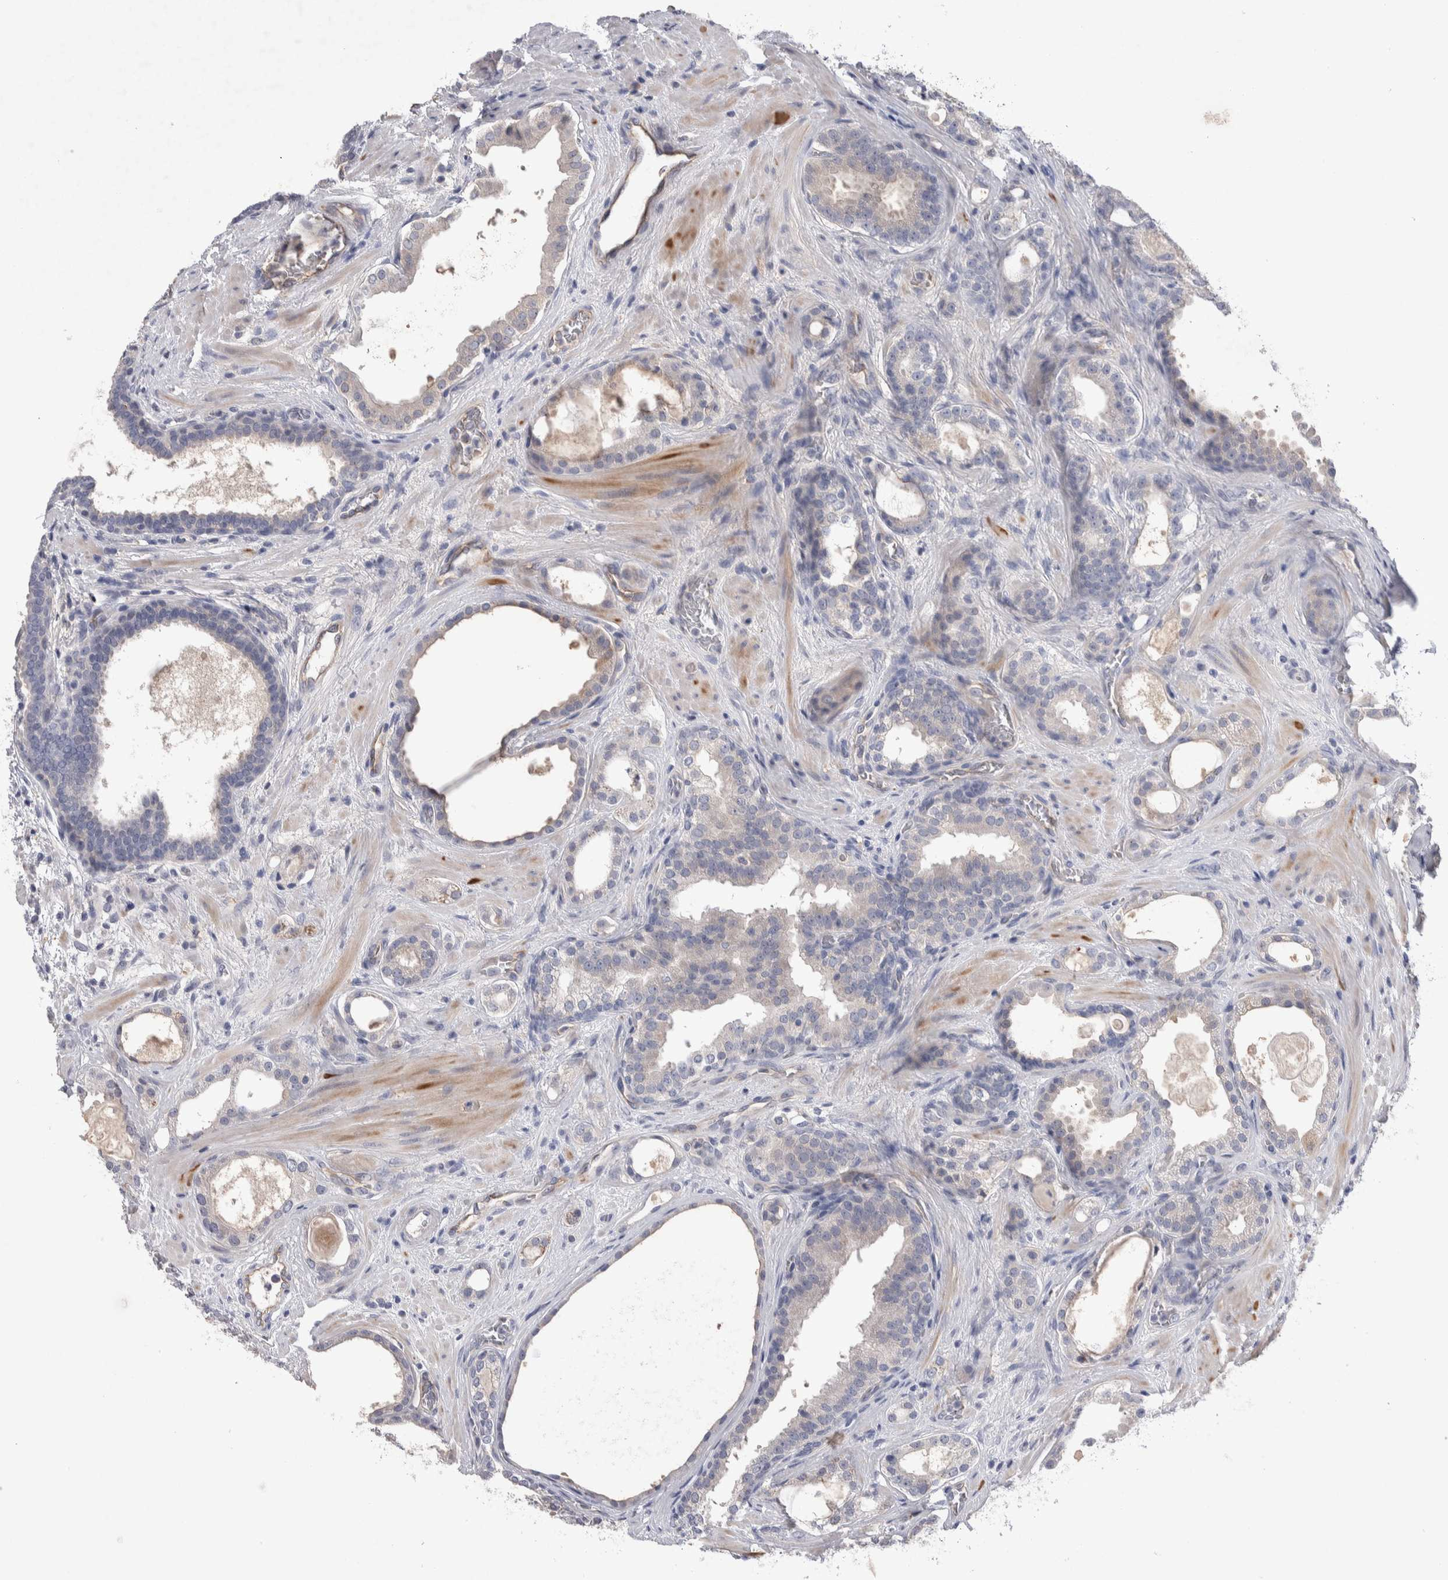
{"staining": {"intensity": "weak", "quantity": "<25%", "location": "cytoplasmic/membranous"}, "tissue": "prostate cancer", "cell_type": "Tumor cells", "image_type": "cancer", "snomed": [{"axis": "morphology", "description": "Adenocarcinoma, High grade"}, {"axis": "topography", "description": "Prostate"}], "caption": "Immunohistochemical staining of human prostate adenocarcinoma (high-grade) exhibits no significant expression in tumor cells. (DAB immunohistochemistry visualized using brightfield microscopy, high magnification).", "gene": "CEP131", "patient": {"sex": "male", "age": 60}}